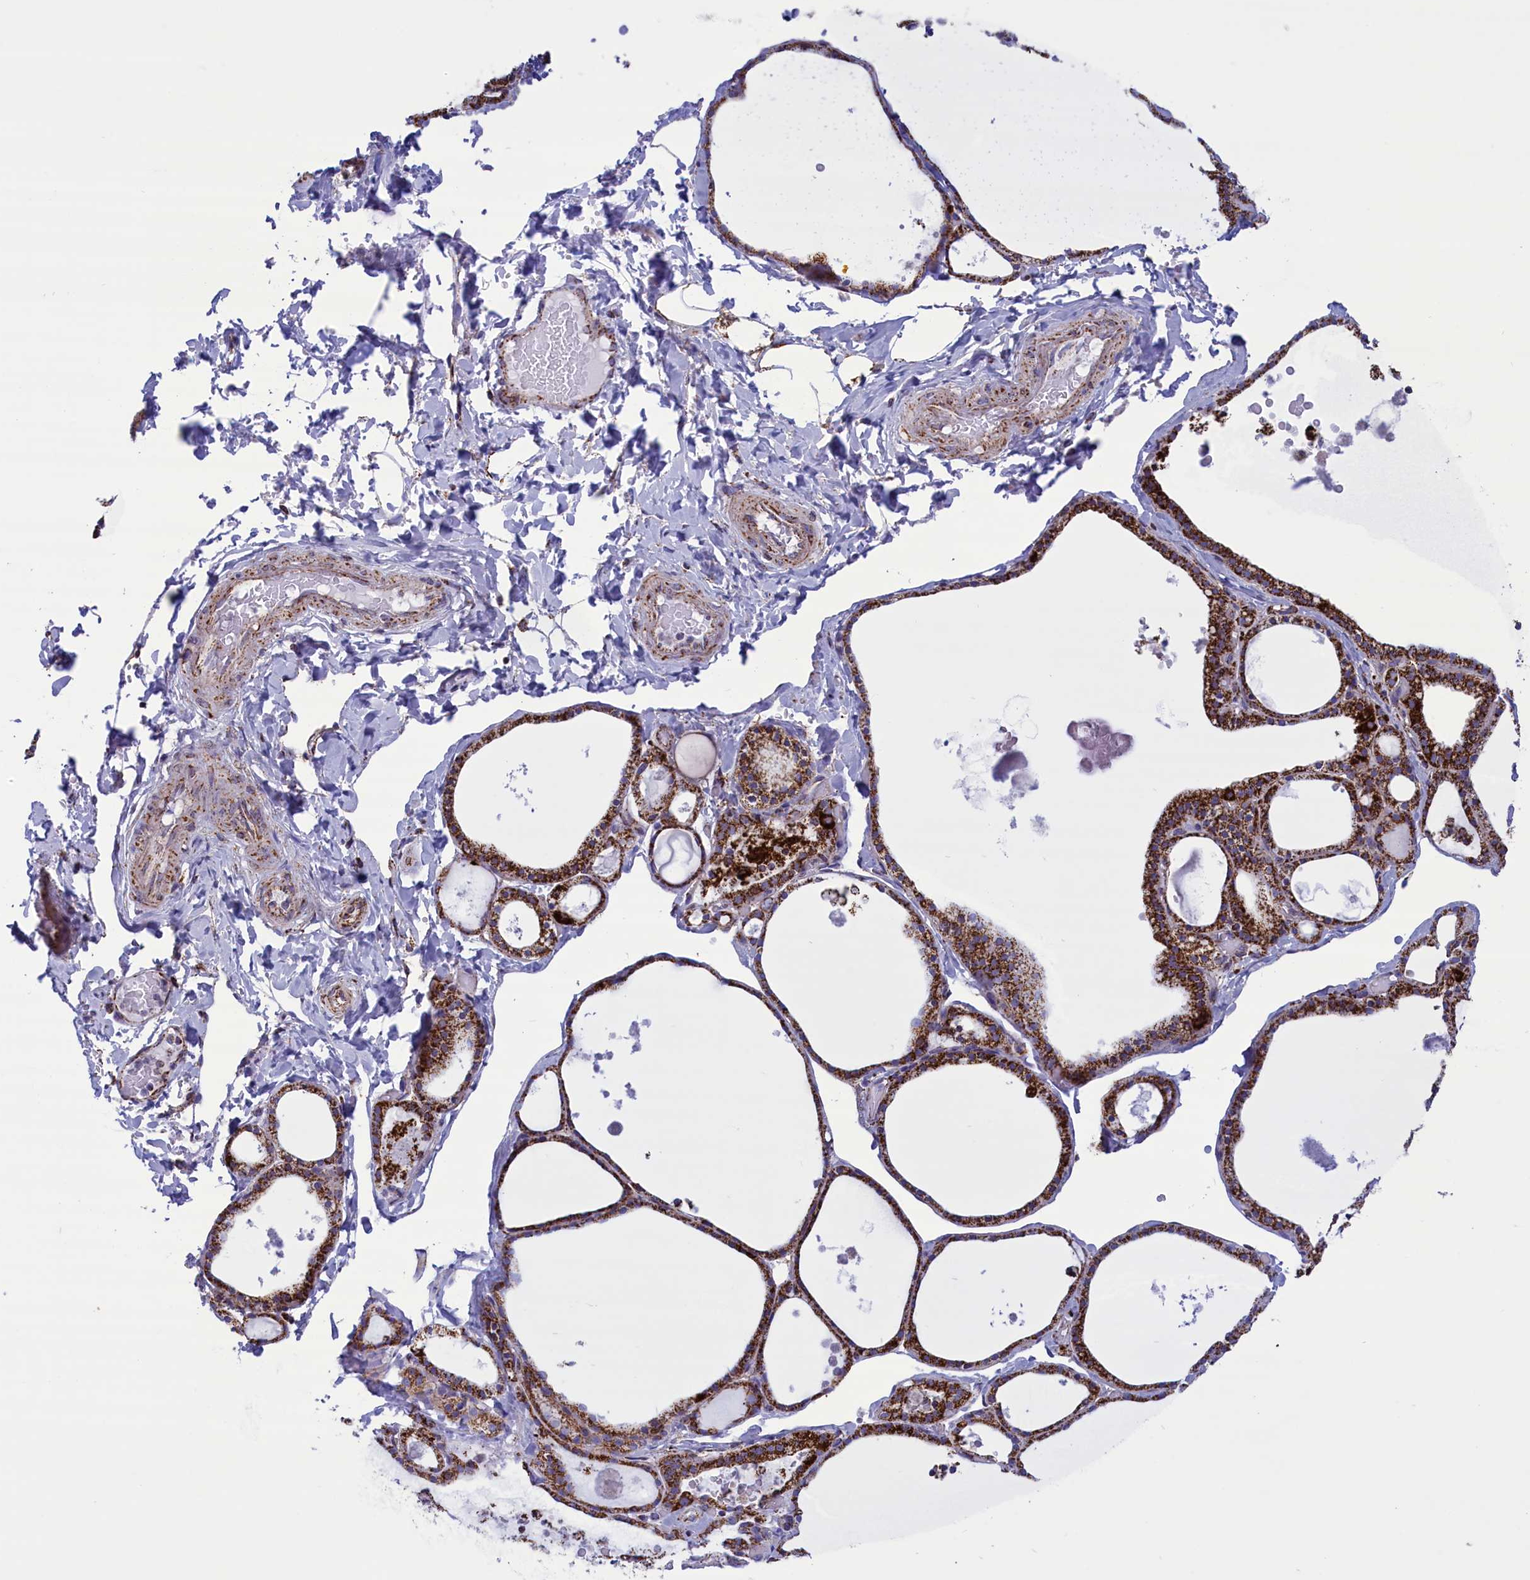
{"staining": {"intensity": "strong", "quantity": ">75%", "location": "cytoplasmic/membranous"}, "tissue": "thyroid gland", "cell_type": "Glandular cells", "image_type": "normal", "snomed": [{"axis": "morphology", "description": "Normal tissue, NOS"}, {"axis": "topography", "description": "Thyroid gland"}], "caption": "Immunohistochemical staining of normal human thyroid gland displays strong cytoplasmic/membranous protein expression in approximately >75% of glandular cells. Immunohistochemistry (ihc) stains the protein of interest in brown and the nuclei are stained blue.", "gene": "ISOC2", "patient": {"sex": "male", "age": 56}}